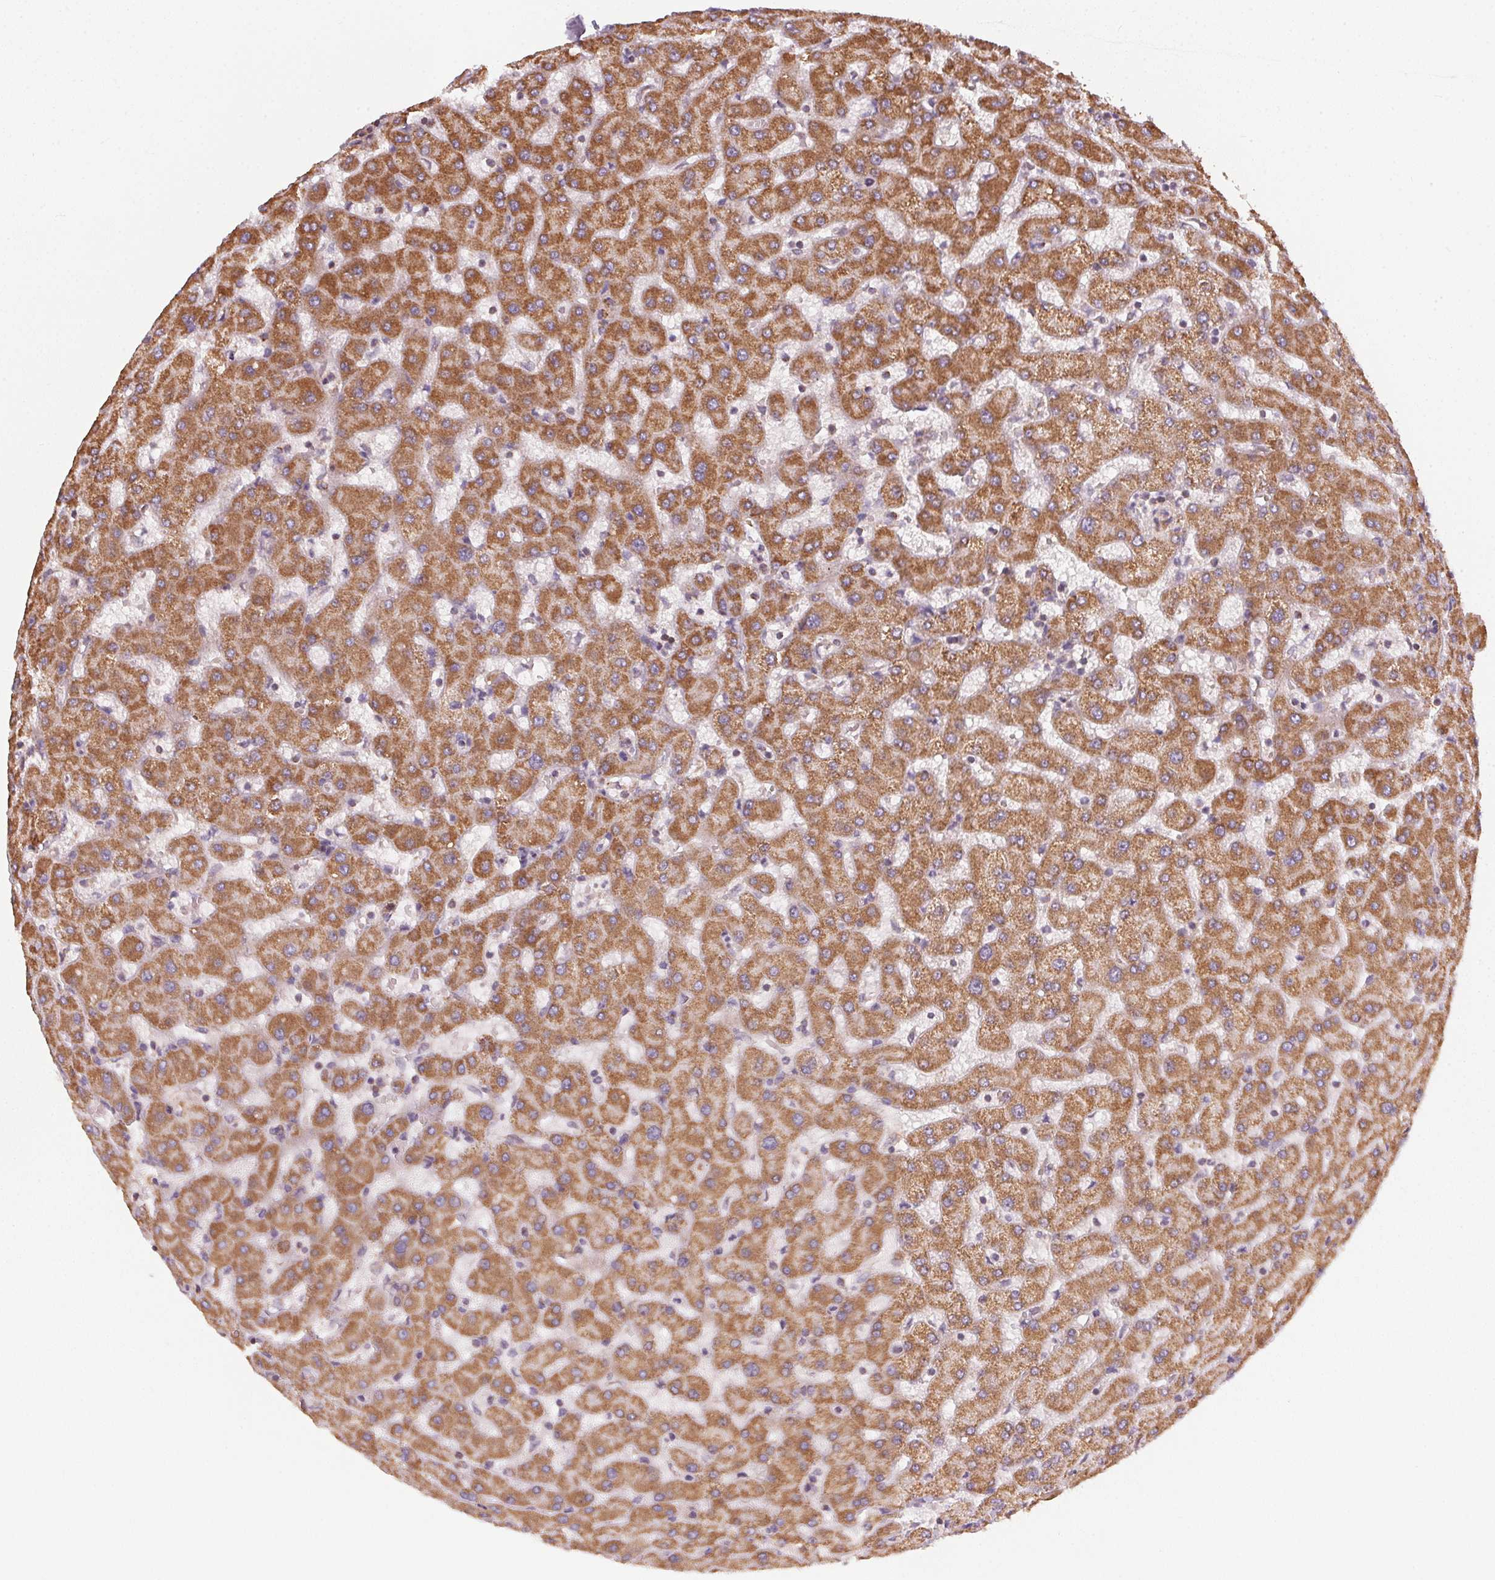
{"staining": {"intensity": "moderate", "quantity": ">75%", "location": "cytoplasmic/membranous"}, "tissue": "liver", "cell_type": "Cholangiocytes", "image_type": "normal", "snomed": [{"axis": "morphology", "description": "Normal tissue, NOS"}, {"axis": "topography", "description": "Liver"}], "caption": "Moderate cytoplasmic/membranous positivity is appreciated in approximately >75% of cholangiocytes in normal liver. (DAB IHC with brightfield microscopy, high magnification).", "gene": "MATCAP1", "patient": {"sex": "female", "age": 63}}